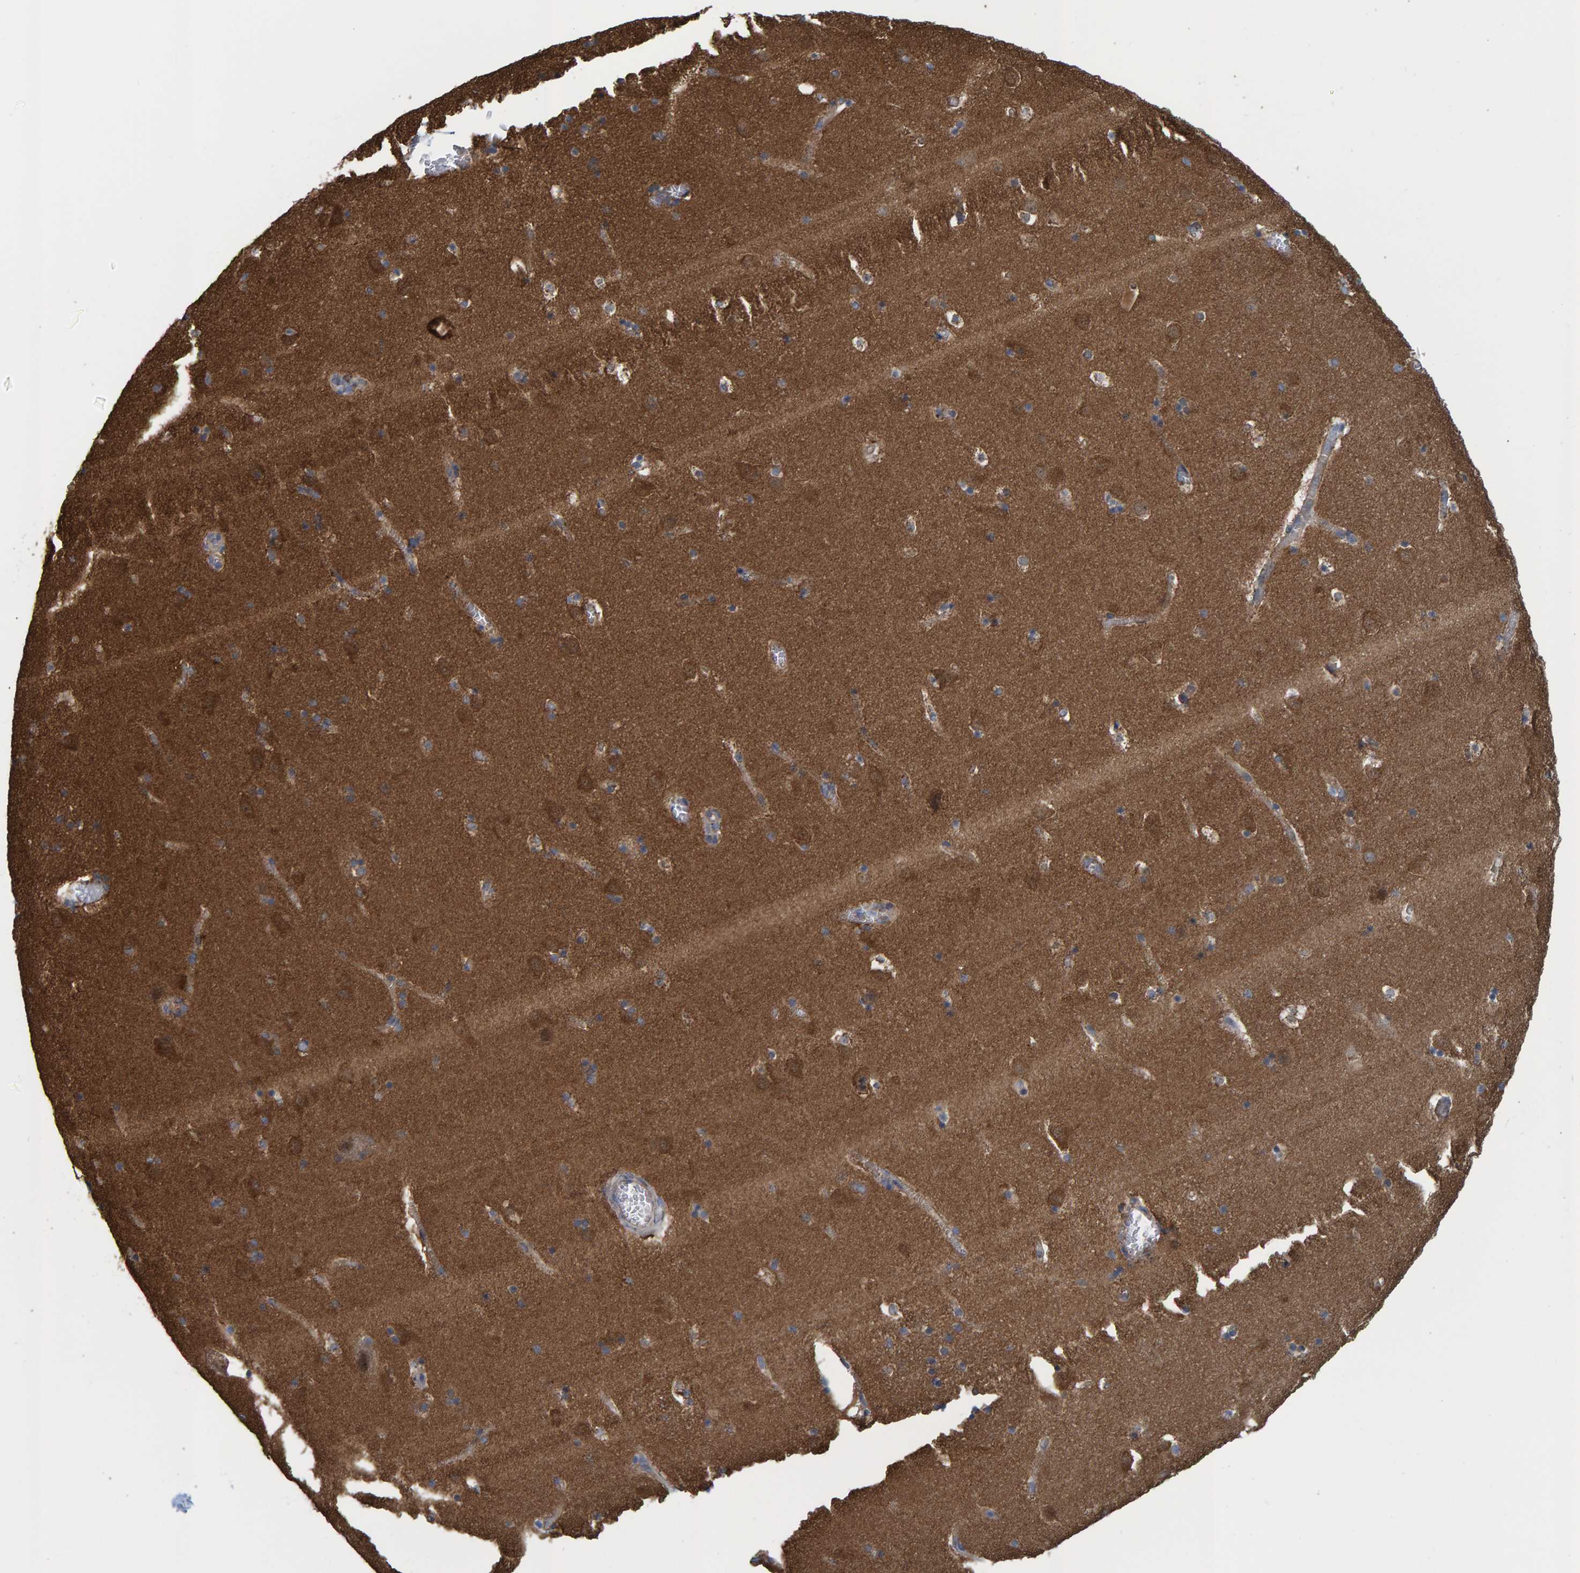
{"staining": {"intensity": "moderate", "quantity": ">75%", "location": "cytoplasmic/membranous"}, "tissue": "caudate", "cell_type": "Glial cells", "image_type": "normal", "snomed": [{"axis": "morphology", "description": "Normal tissue, NOS"}, {"axis": "topography", "description": "Lateral ventricle wall"}], "caption": "DAB immunohistochemical staining of unremarkable caudate demonstrates moderate cytoplasmic/membranous protein expression in about >75% of glial cells. The staining was performed using DAB (3,3'-diaminobenzidine) to visualize the protein expression in brown, while the nuclei were stained in blue with hematoxylin (Magnification: 20x).", "gene": "LRSAM1", "patient": {"sex": "male", "age": 45}}